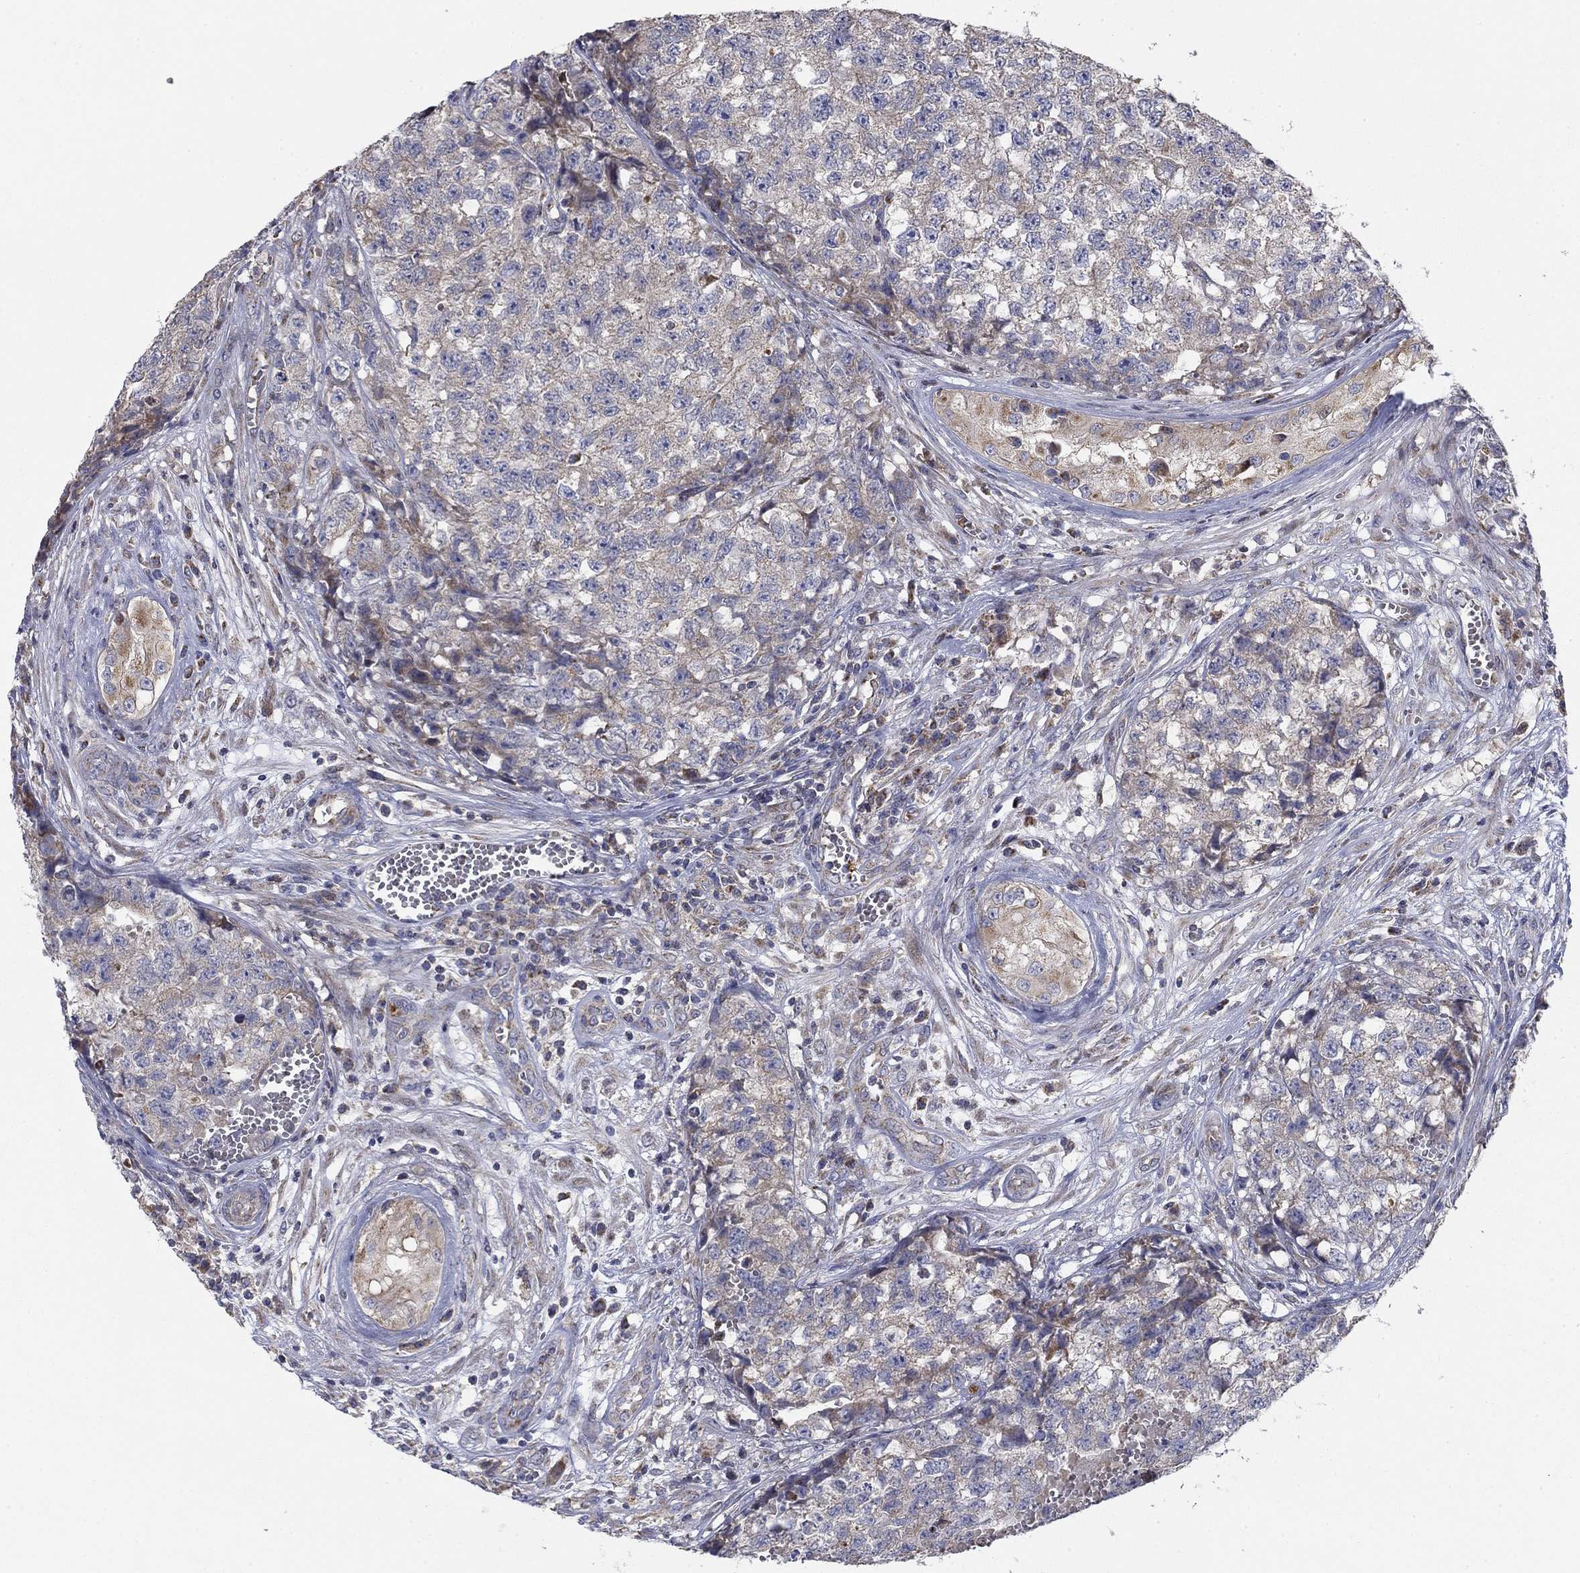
{"staining": {"intensity": "weak", "quantity": "<25%", "location": "cytoplasmic/membranous"}, "tissue": "testis cancer", "cell_type": "Tumor cells", "image_type": "cancer", "snomed": [{"axis": "morphology", "description": "Seminoma, NOS"}, {"axis": "morphology", "description": "Carcinoma, Embryonal, NOS"}, {"axis": "topography", "description": "Testis"}], "caption": "Immunohistochemistry (IHC) photomicrograph of human testis cancer stained for a protein (brown), which demonstrates no expression in tumor cells. (DAB immunohistochemistry with hematoxylin counter stain).", "gene": "MMAA", "patient": {"sex": "male", "age": 22}}